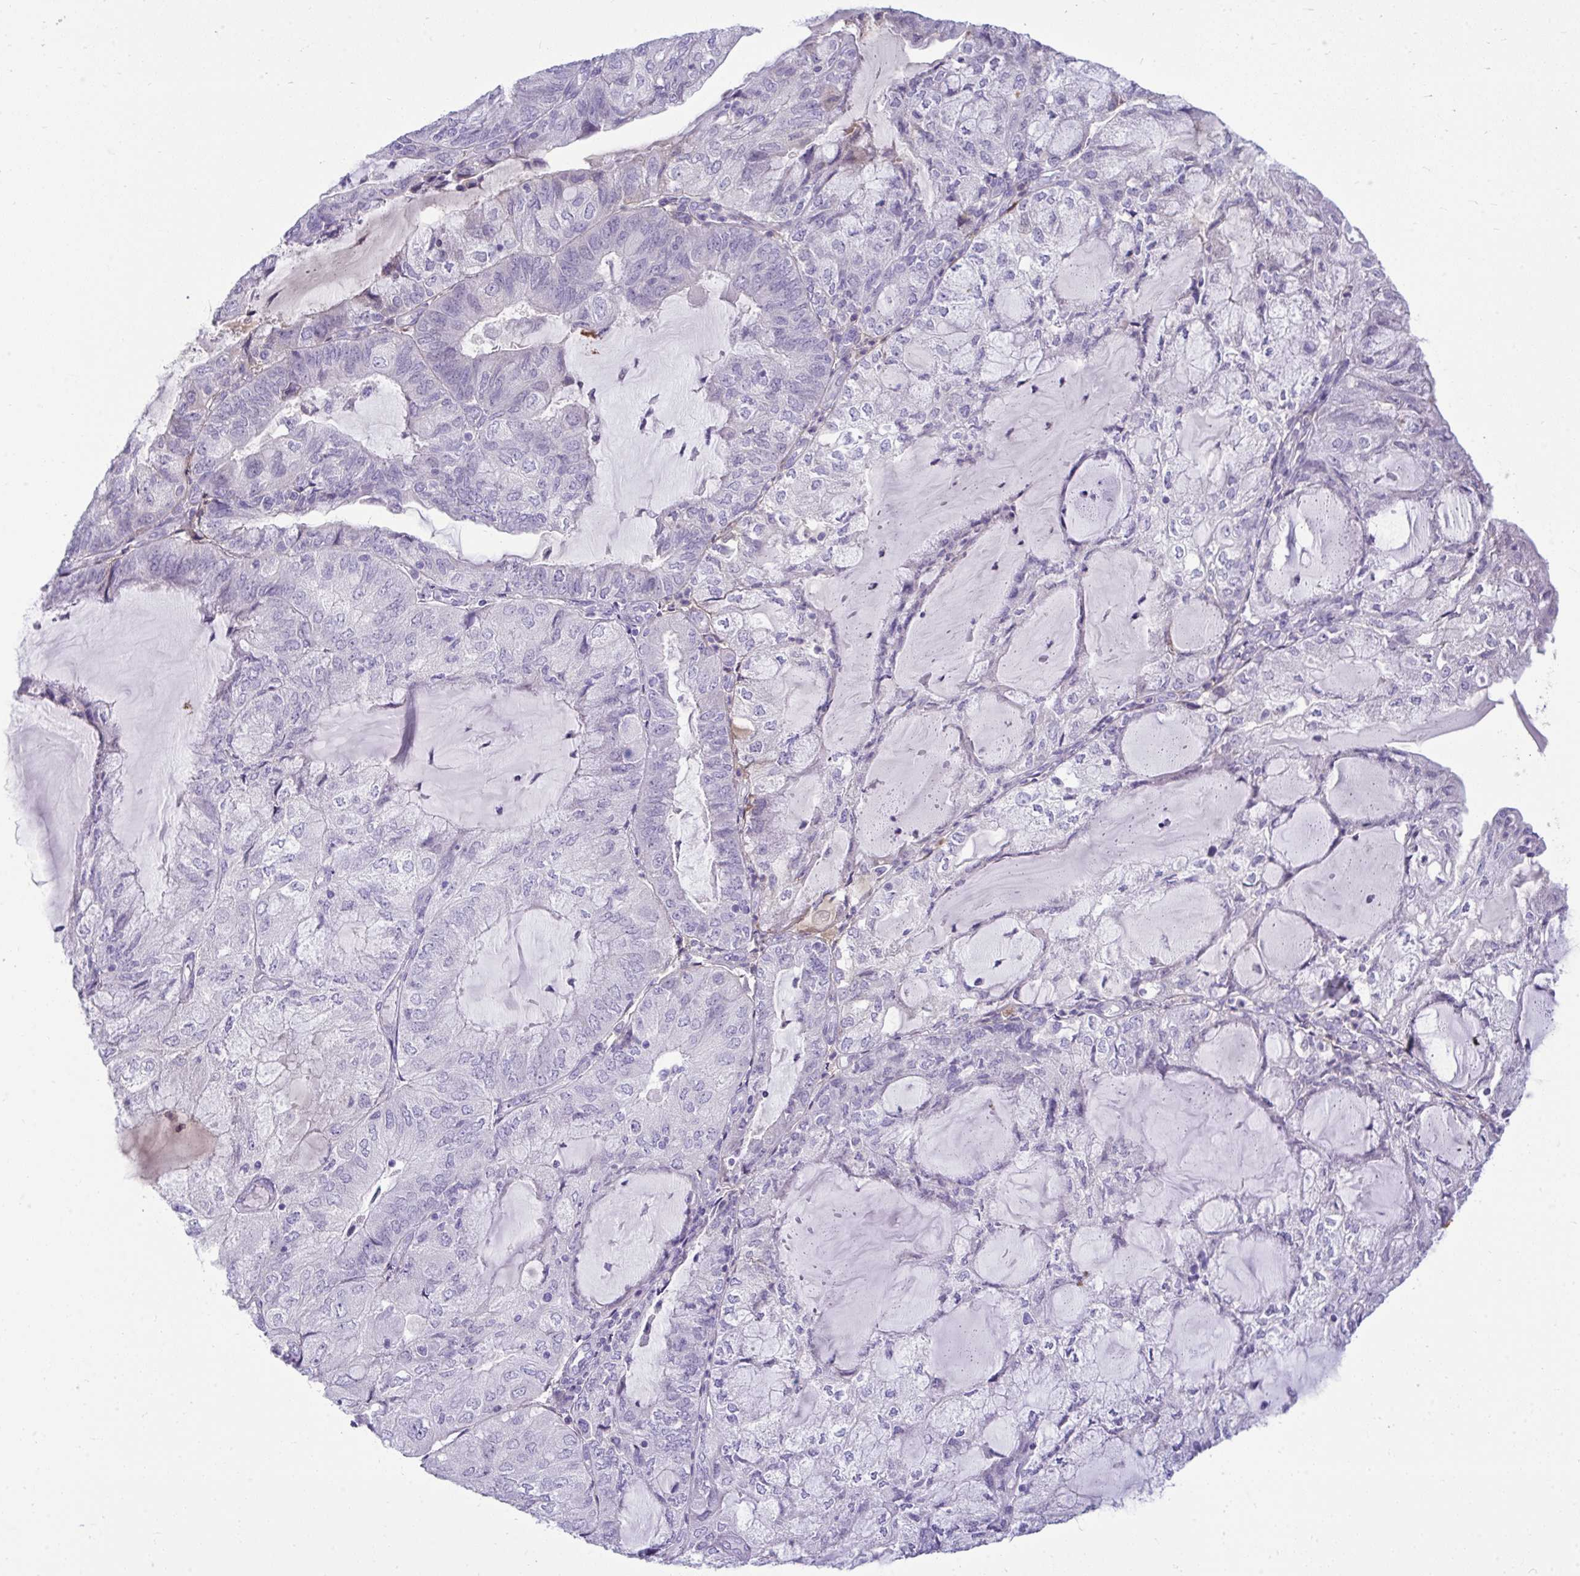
{"staining": {"intensity": "negative", "quantity": "none", "location": "none"}, "tissue": "endometrial cancer", "cell_type": "Tumor cells", "image_type": "cancer", "snomed": [{"axis": "morphology", "description": "Adenocarcinoma, NOS"}, {"axis": "topography", "description": "Endometrium"}], "caption": "This is an IHC photomicrograph of endometrial cancer. There is no expression in tumor cells.", "gene": "PIGZ", "patient": {"sex": "female", "age": 81}}